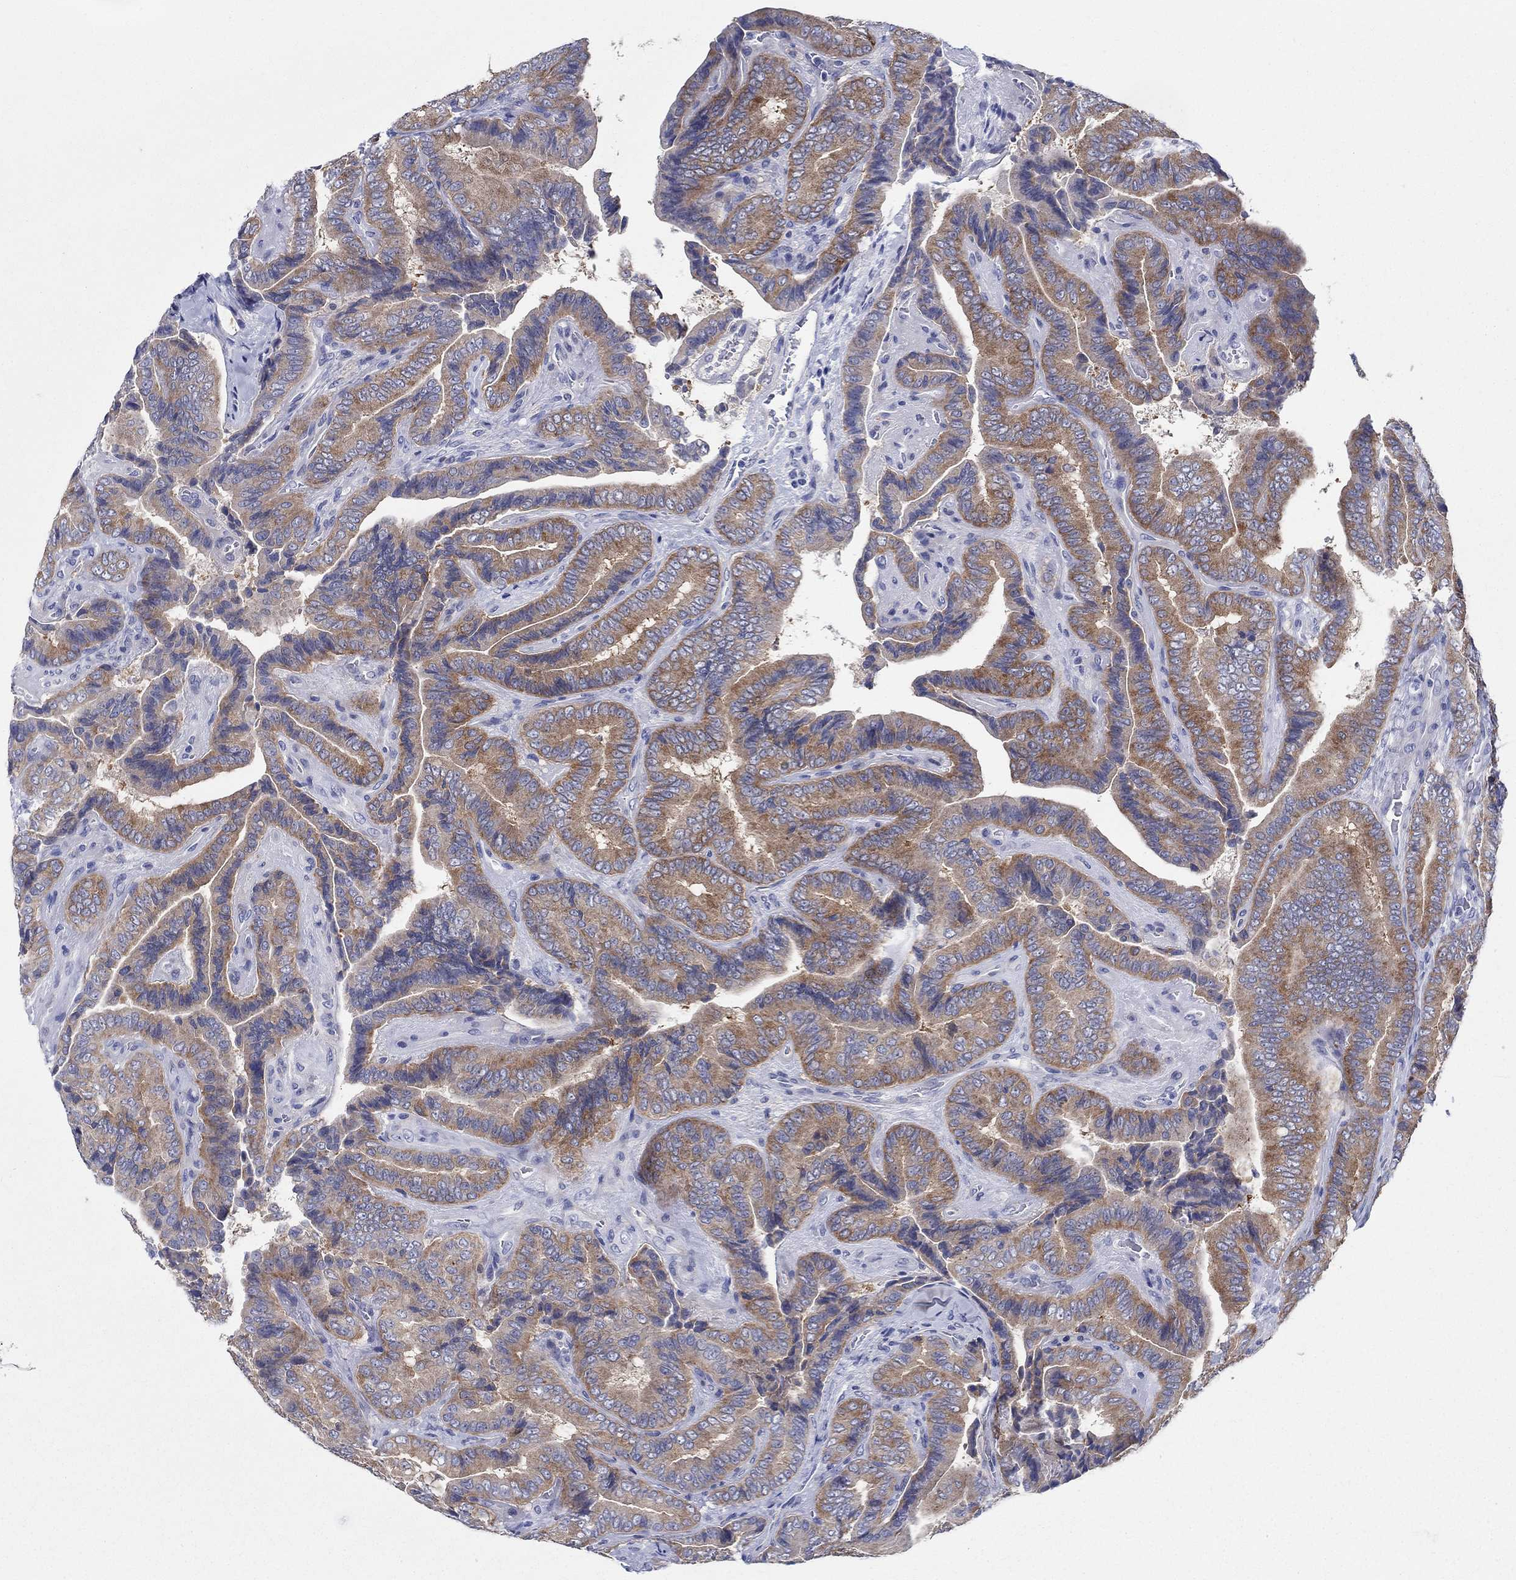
{"staining": {"intensity": "moderate", "quantity": "25%-75%", "location": "cytoplasmic/membranous"}, "tissue": "thyroid cancer", "cell_type": "Tumor cells", "image_type": "cancer", "snomed": [{"axis": "morphology", "description": "Papillary adenocarcinoma, NOS"}, {"axis": "topography", "description": "Thyroid gland"}], "caption": "IHC image of thyroid cancer stained for a protein (brown), which reveals medium levels of moderate cytoplasmic/membranous expression in approximately 25%-75% of tumor cells.", "gene": "RAP1GAP", "patient": {"sex": "male", "age": 61}}